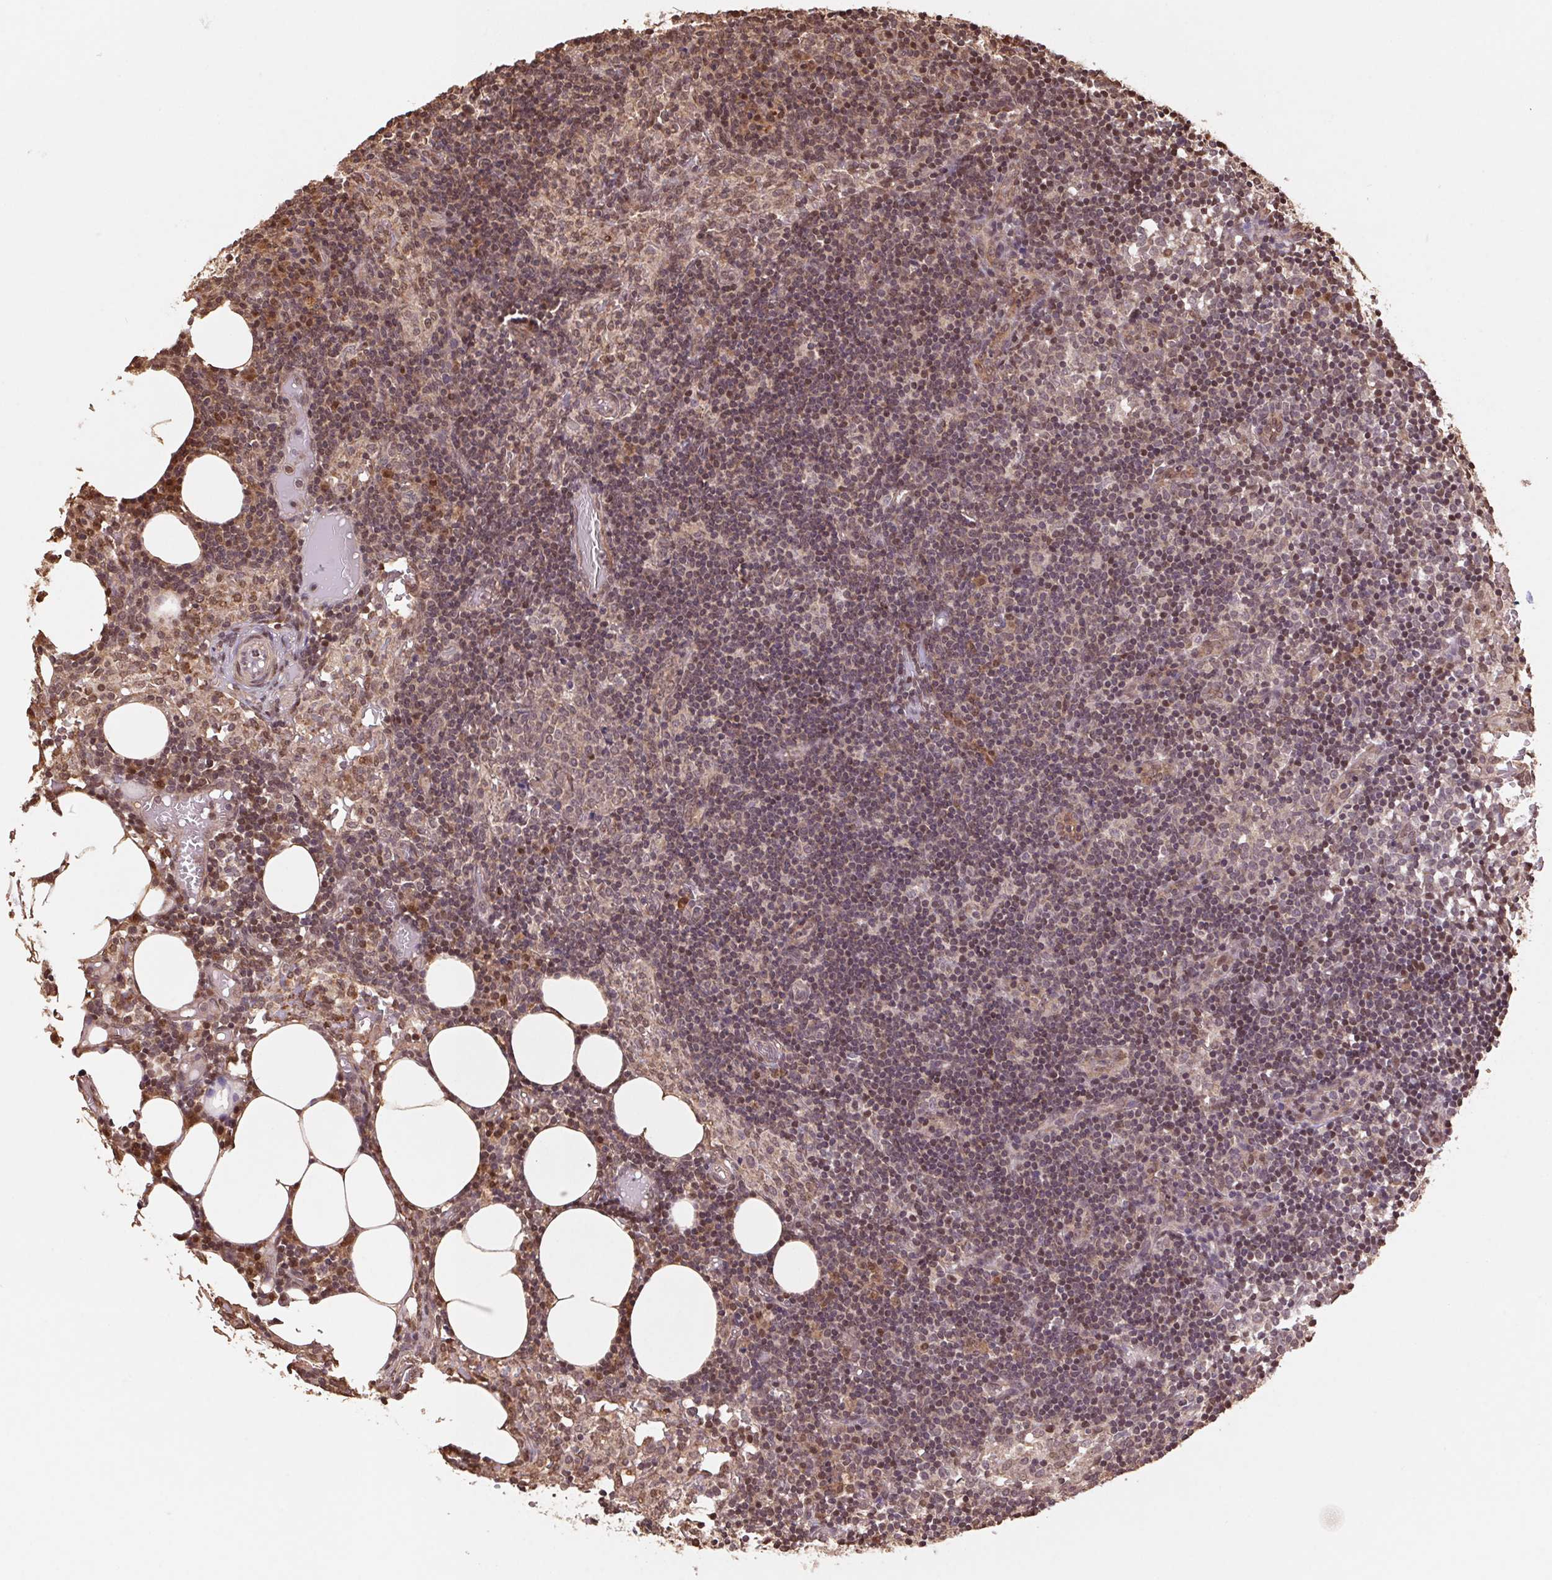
{"staining": {"intensity": "moderate", "quantity": "<25%", "location": "nuclear"}, "tissue": "lymph node", "cell_type": "Germinal center cells", "image_type": "normal", "snomed": [{"axis": "morphology", "description": "Normal tissue, NOS"}, {"axis": "topography", "description": "Lymph node"}], "caption": "Germinal center cells exhibit moderate nuclear expression in approximately <25% of cells in unremarkable lymph node. (Brightfield microscopy of DAB IHC at high magnification).", "gene": "CUTA", "patient": {"sex": "female", "age": 41}}